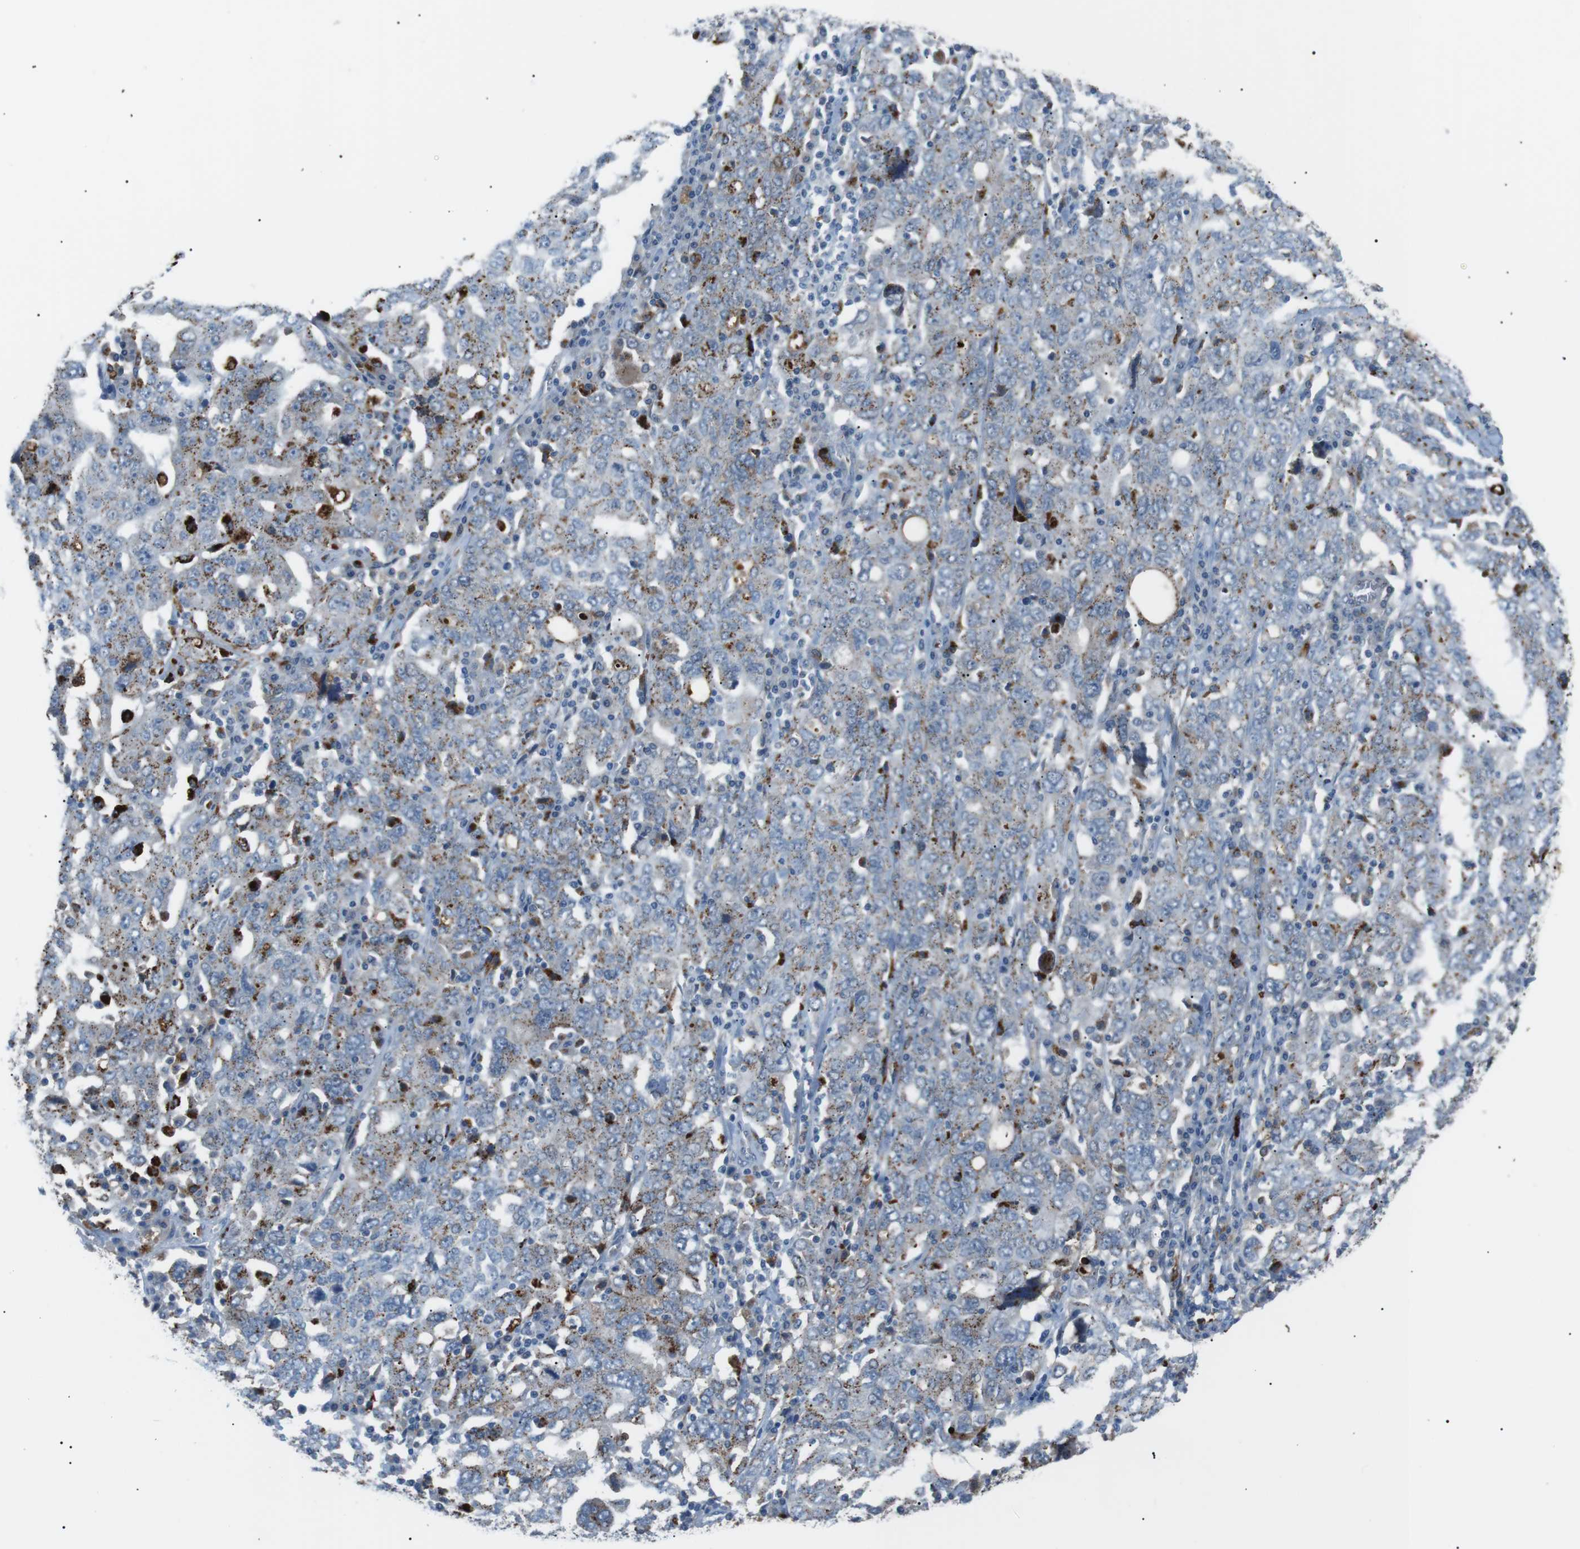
{"staining": {"intensity": "moderate", "quantity": "25%-75%", "location": "cytoplasmic/membranous"}, "tissue": "ovarian cancer", "cell_type": "Tumor cells", "image_type": "cancer", "snomed": [{"axis": "morphology", "description": "Carcinoma, endometroid"}, {"axis": "topography", "description": "Ovary"}], "caption": "Immunohistochemical staining of human endometroid carcinoma (ovarian) displays medium levels of moderate cytoplasmic/membranous protein expression in about 25%-75% of tumor cells.", "gene": "B4GALNT2", "patient": {"sex": "female", "age": 62}}